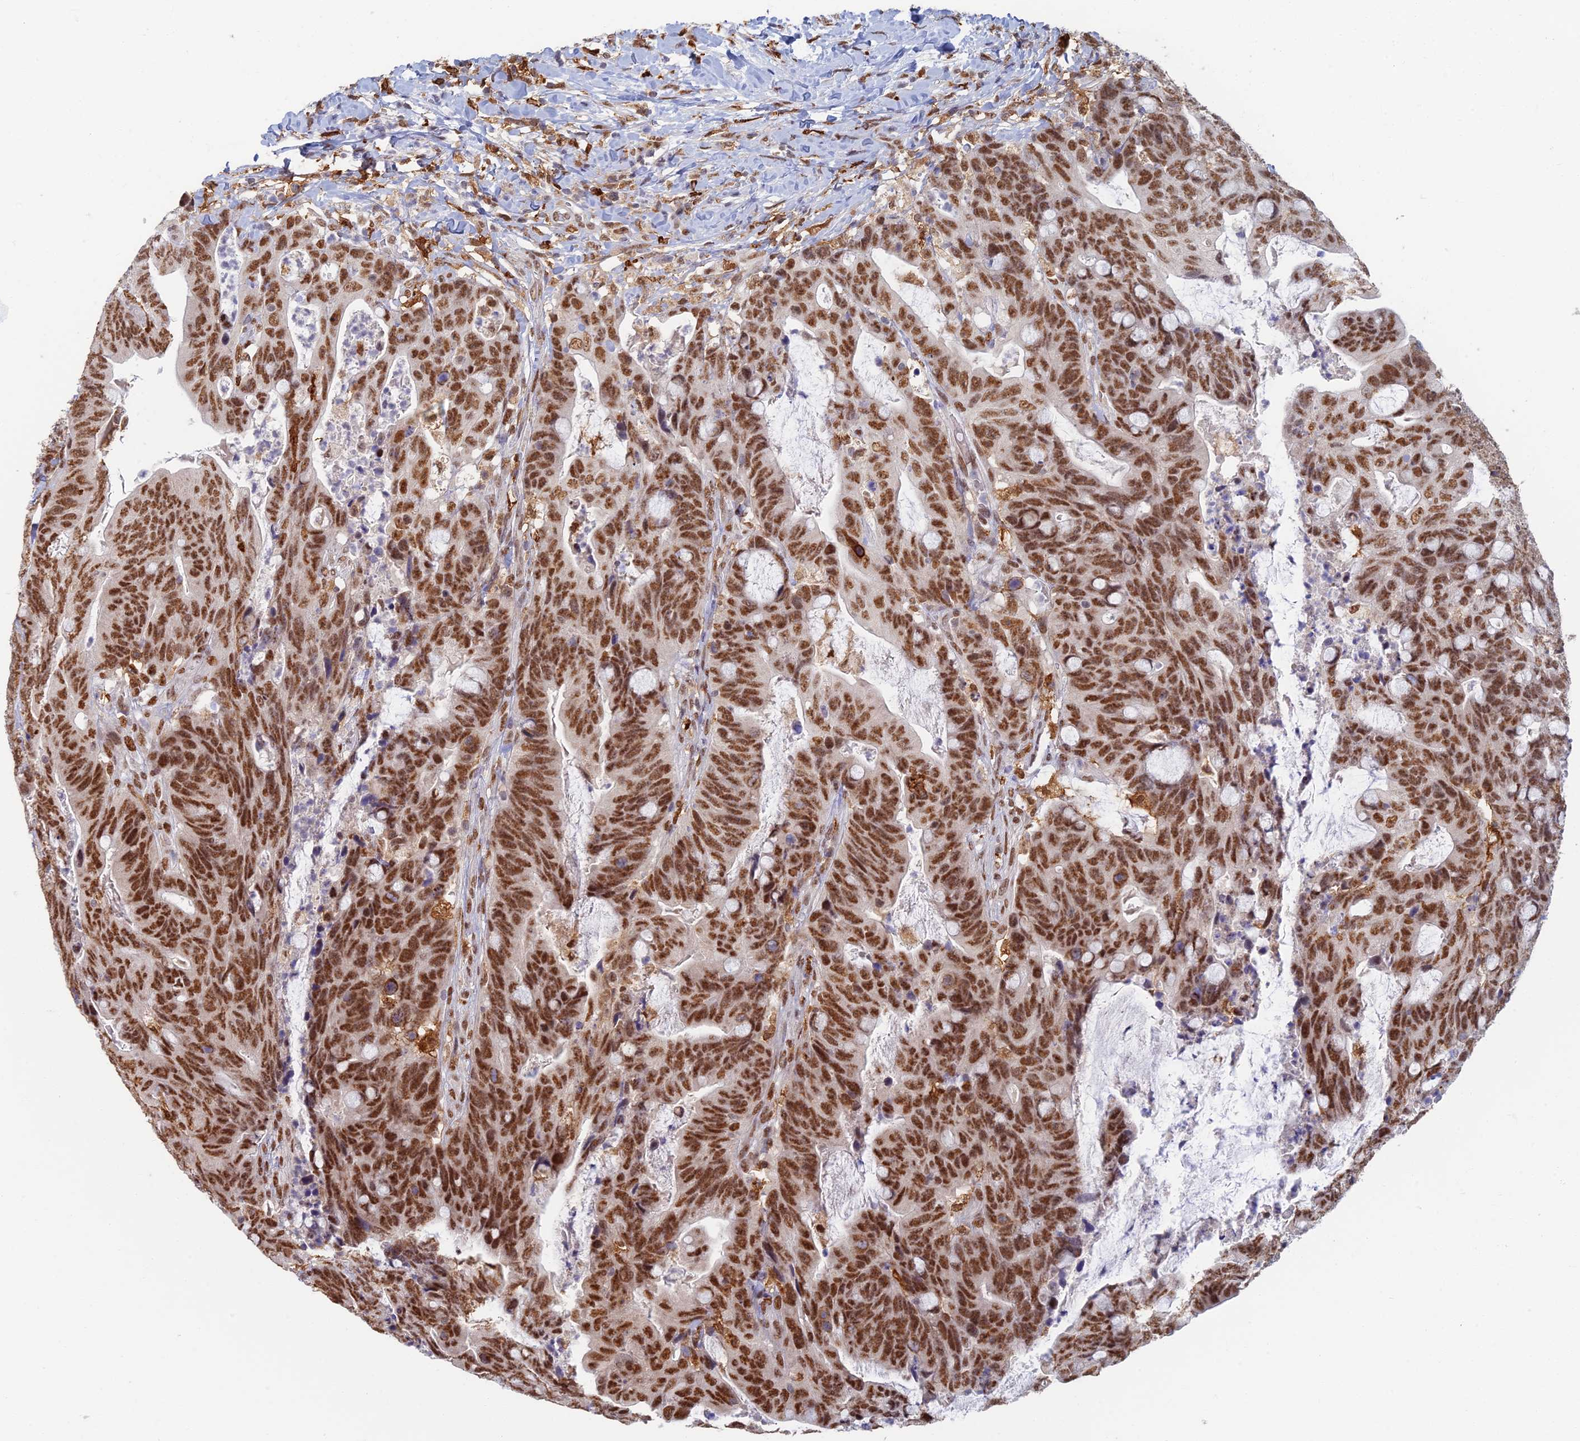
{"staining": {"intensity": "strong", "quantity": ">75%", "location": "nuclear"}, "tissue": "colorectal cancer", "cell_type": "Tumor cells", "image_type": "cancer", "snomed": [{"axis": "morphology", "description": "Adenocarcinoma, NOS"}, {"axis": "topography", "description": "Colon"}], "caption": "Adenocarcinoma (colorectal) tissue displays strong nuclear expression in approximately >75% of tumor cells, visualized by immunohistochemistry. (Brightfield microscopy of DAB IHC at high magnification).", "gene": "GPATCH1", "patient": {"sex": "female", "age": 82}}